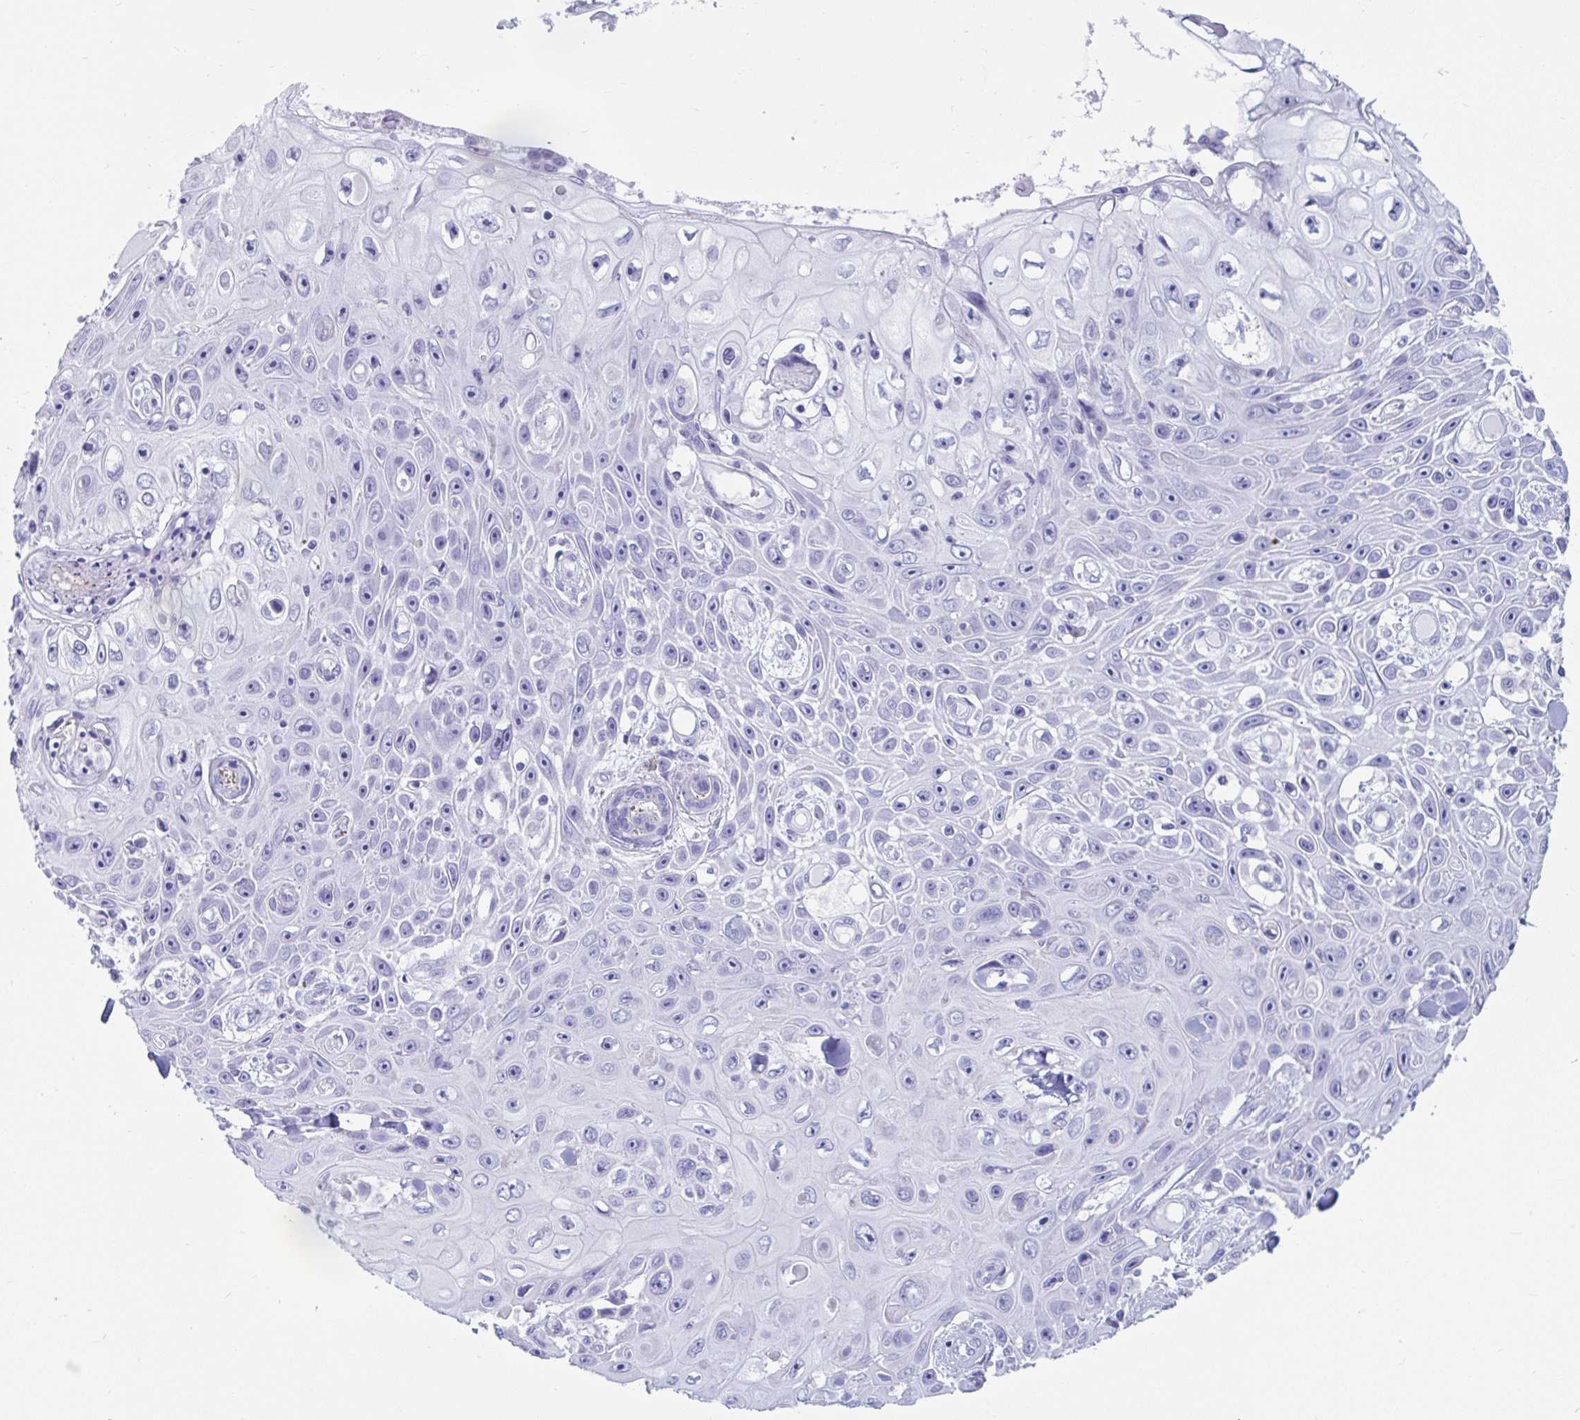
{"staining": {"intensity": "negative", "quantity": "none", "location": "none"}, "tissue": "skin cancer", "cell_type": "Tumor cells", "image_type": "cancer", "snomed": [{"axis": "morphology", "description": "Squamous cell carcinoma, NOS"}, {"axis": "topography", "description": "Skin"}], "caption": "Protein analysis of skin cancer (squamous cell carcinoma) displays no significant positivity in tumor cells.", "gene": "GKN2", "patient": {"sex": "male", "age": 82}}